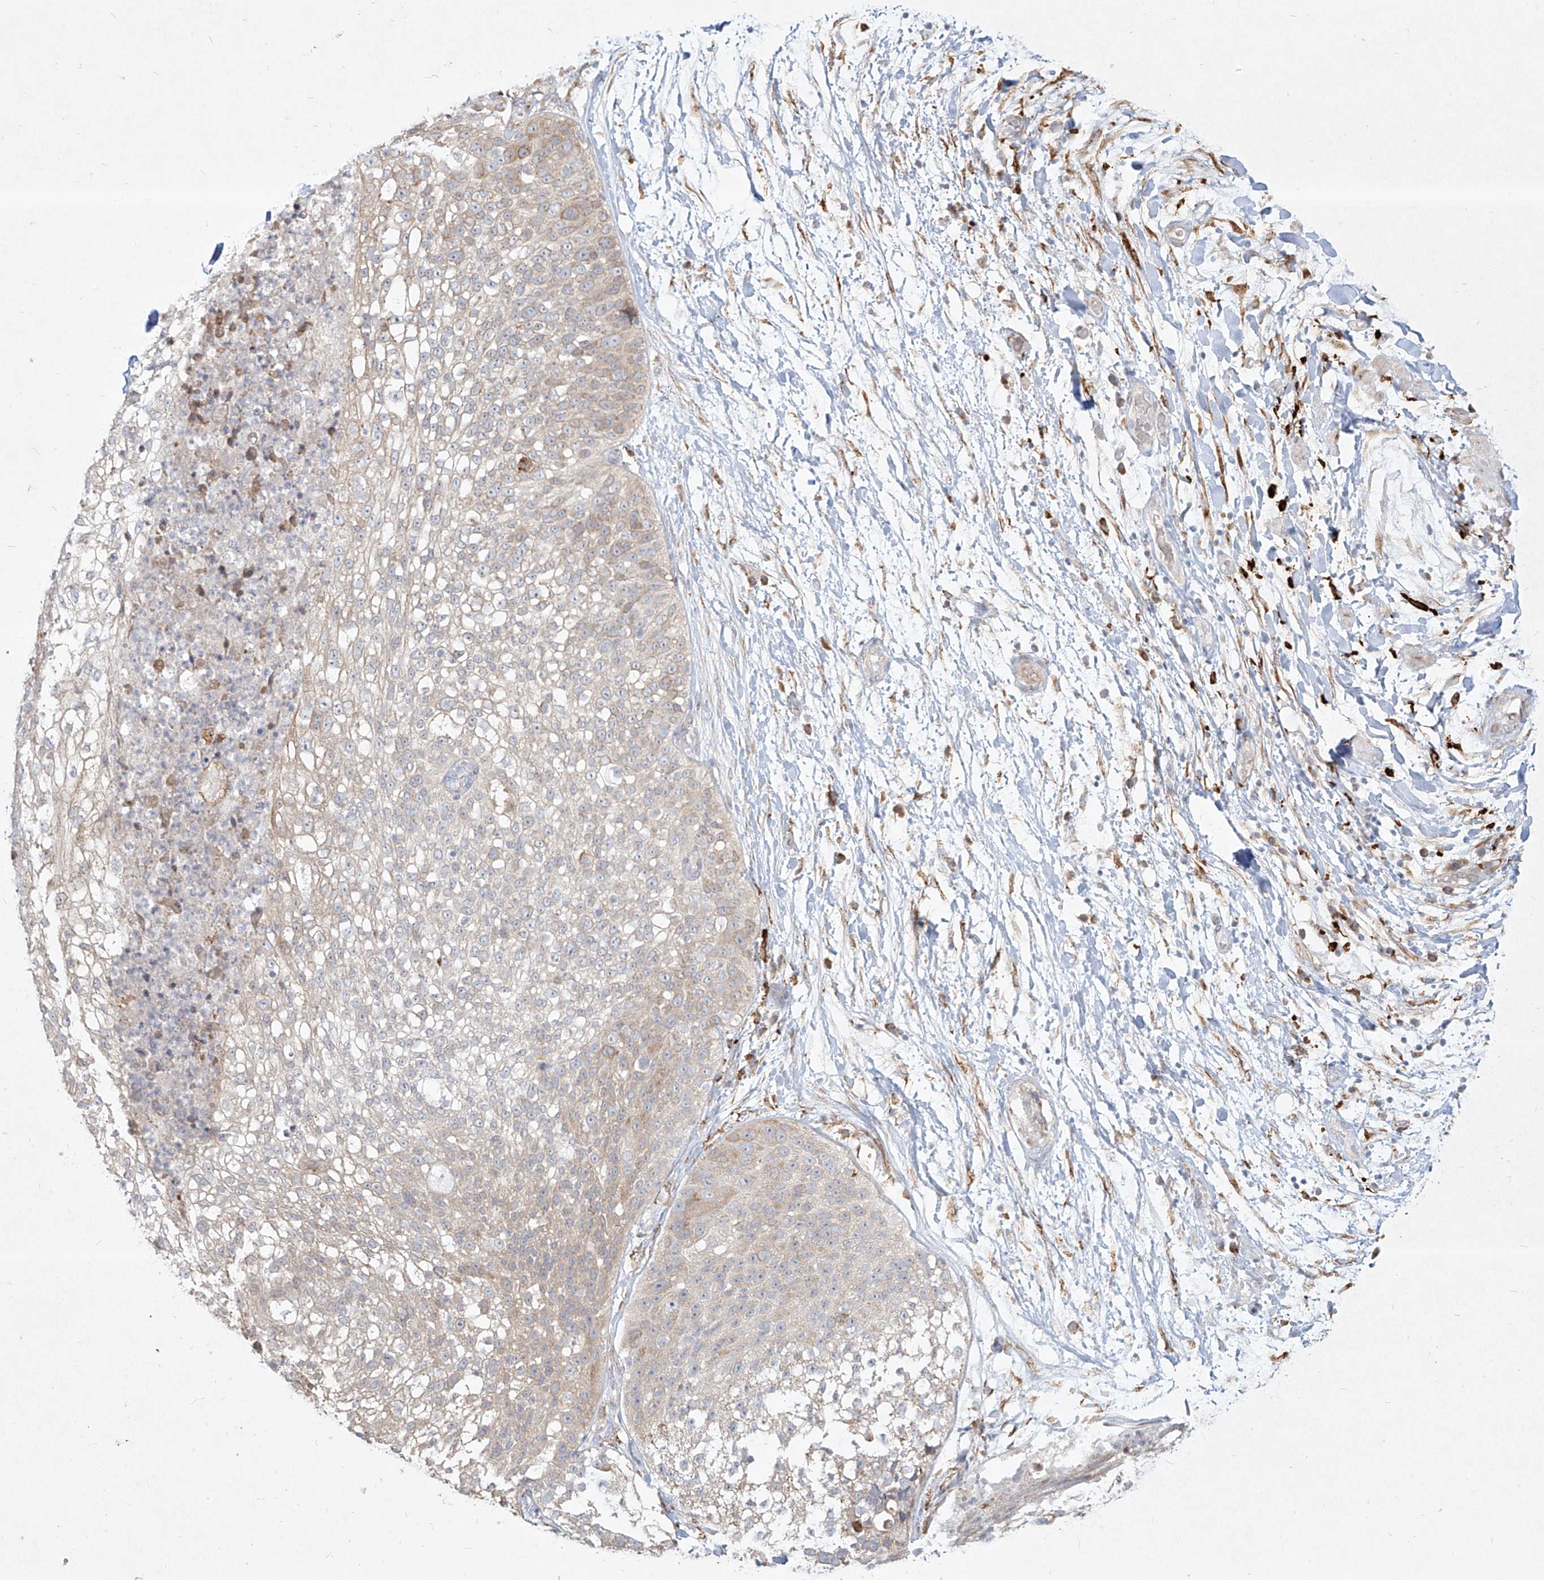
{"staining": {"intensity": "negative", "quantity": "none", "location": "none"}, "tissue": "lung cancer", "cell_type": "Tumor cells", "image_type": "cancer", "snomed": [{"axis": "morphology", "description": "Inflammation, NOS"}, {"axis": "morphology", "description": "Squamous cell carcinoma, NOS"}, {"axis": "topography", "description": "Lymph node"}, {"axis": "topography", "description": "Soft tissue"}, {"axis": "topography", "description": "Lung"}], "caption": "Tumor cells show no significant protein staining in lung cancer (squamous cell carcinoma).", "gene": "CD209", "patient": {"sex": "male", "age": 66}}